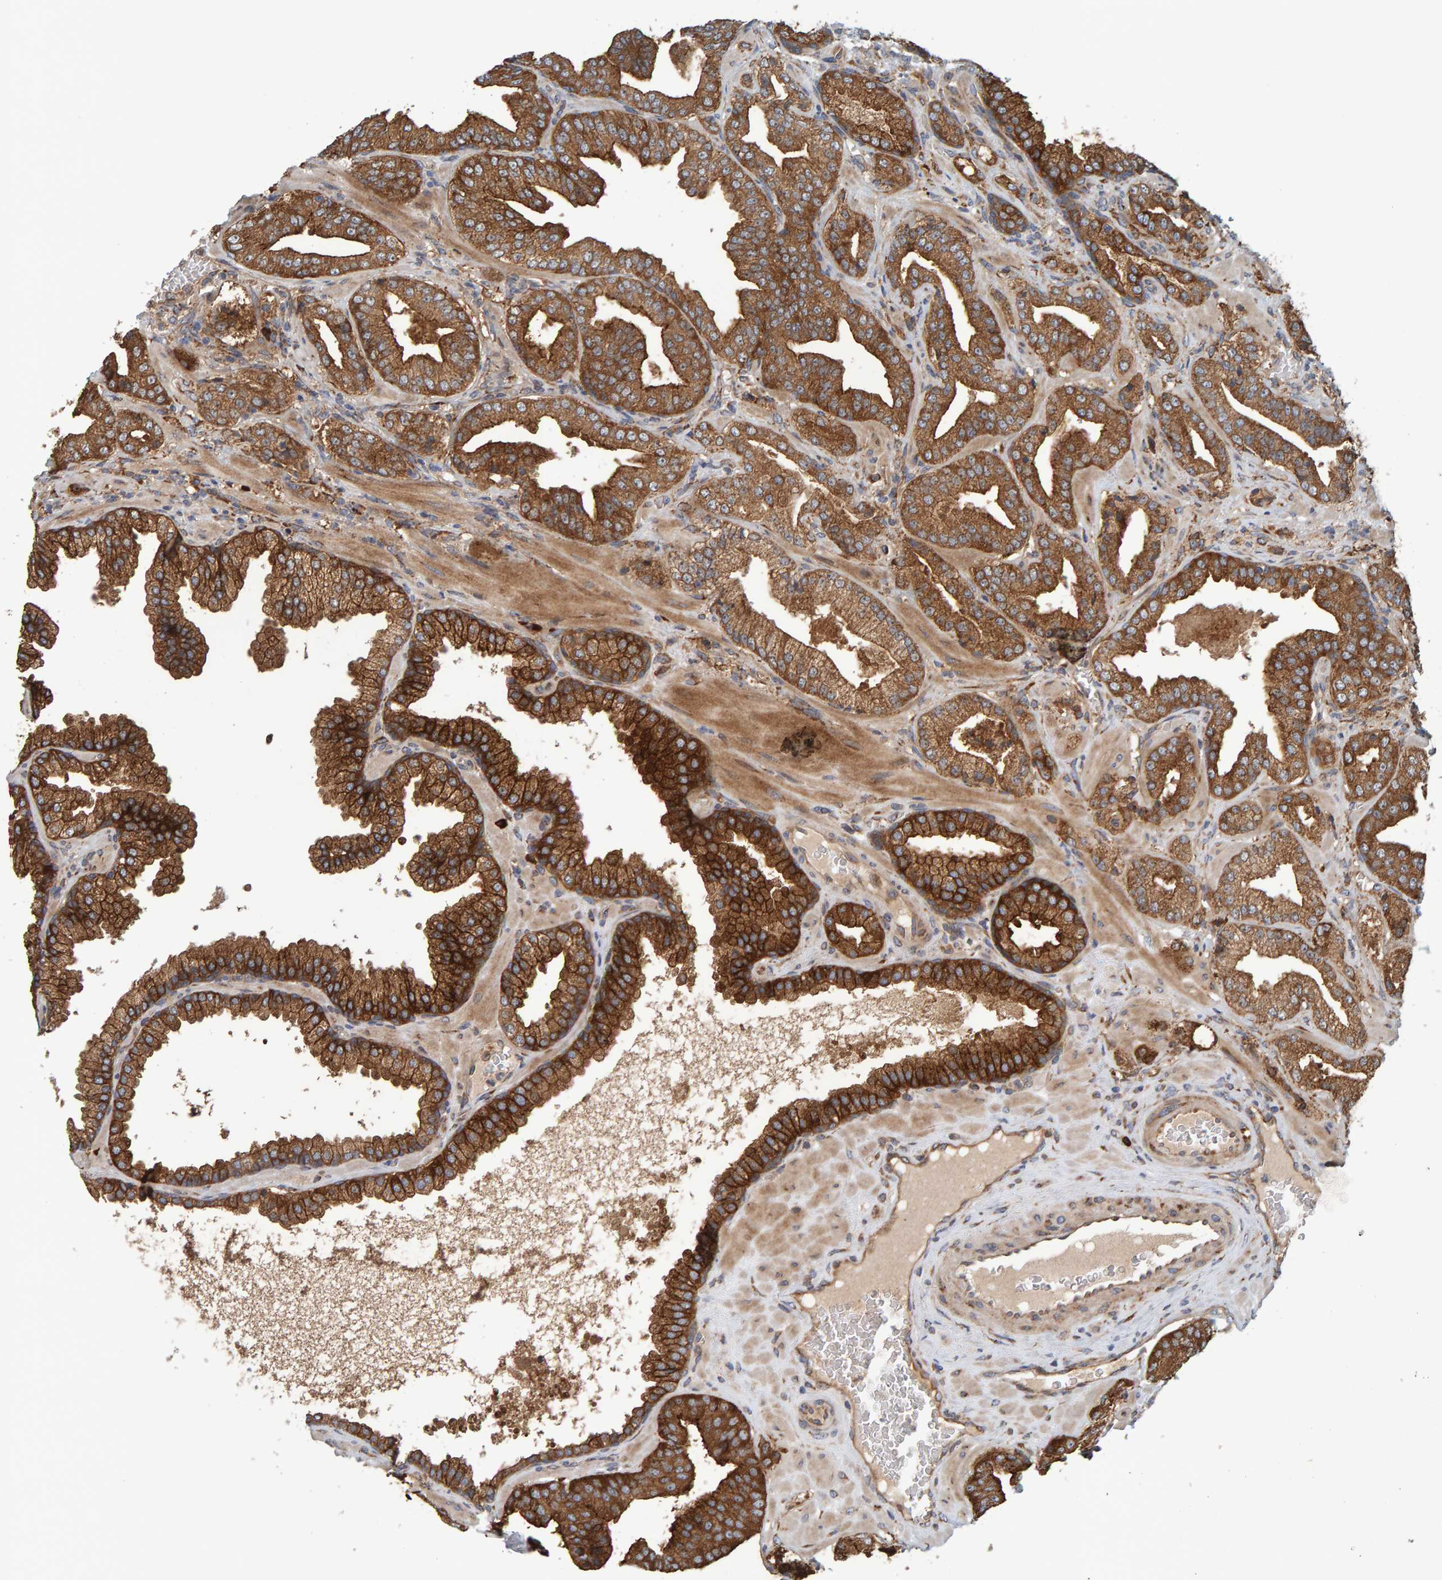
{"staining": {"intensity": "strong", "quantity": ">75%", "location": "cytoplasmic/membranous"}, "tissue": "prostate cancer", "cell_type": "Tumor cells", "image_type": "cancer", "snomed": [{"axis": "morphology", "description": "Adenocarcinoma, Low grade"}, {"axis": "topography", "description": "Prostate"}], "caption": "This image shows IHC staining of human prostate cancer, with high strong cytoplasmic/membranous positivity in approximately >75% of tumor cells.", "gene": "BAIAP2", "patient": {"sex": "male", "age": 62}}